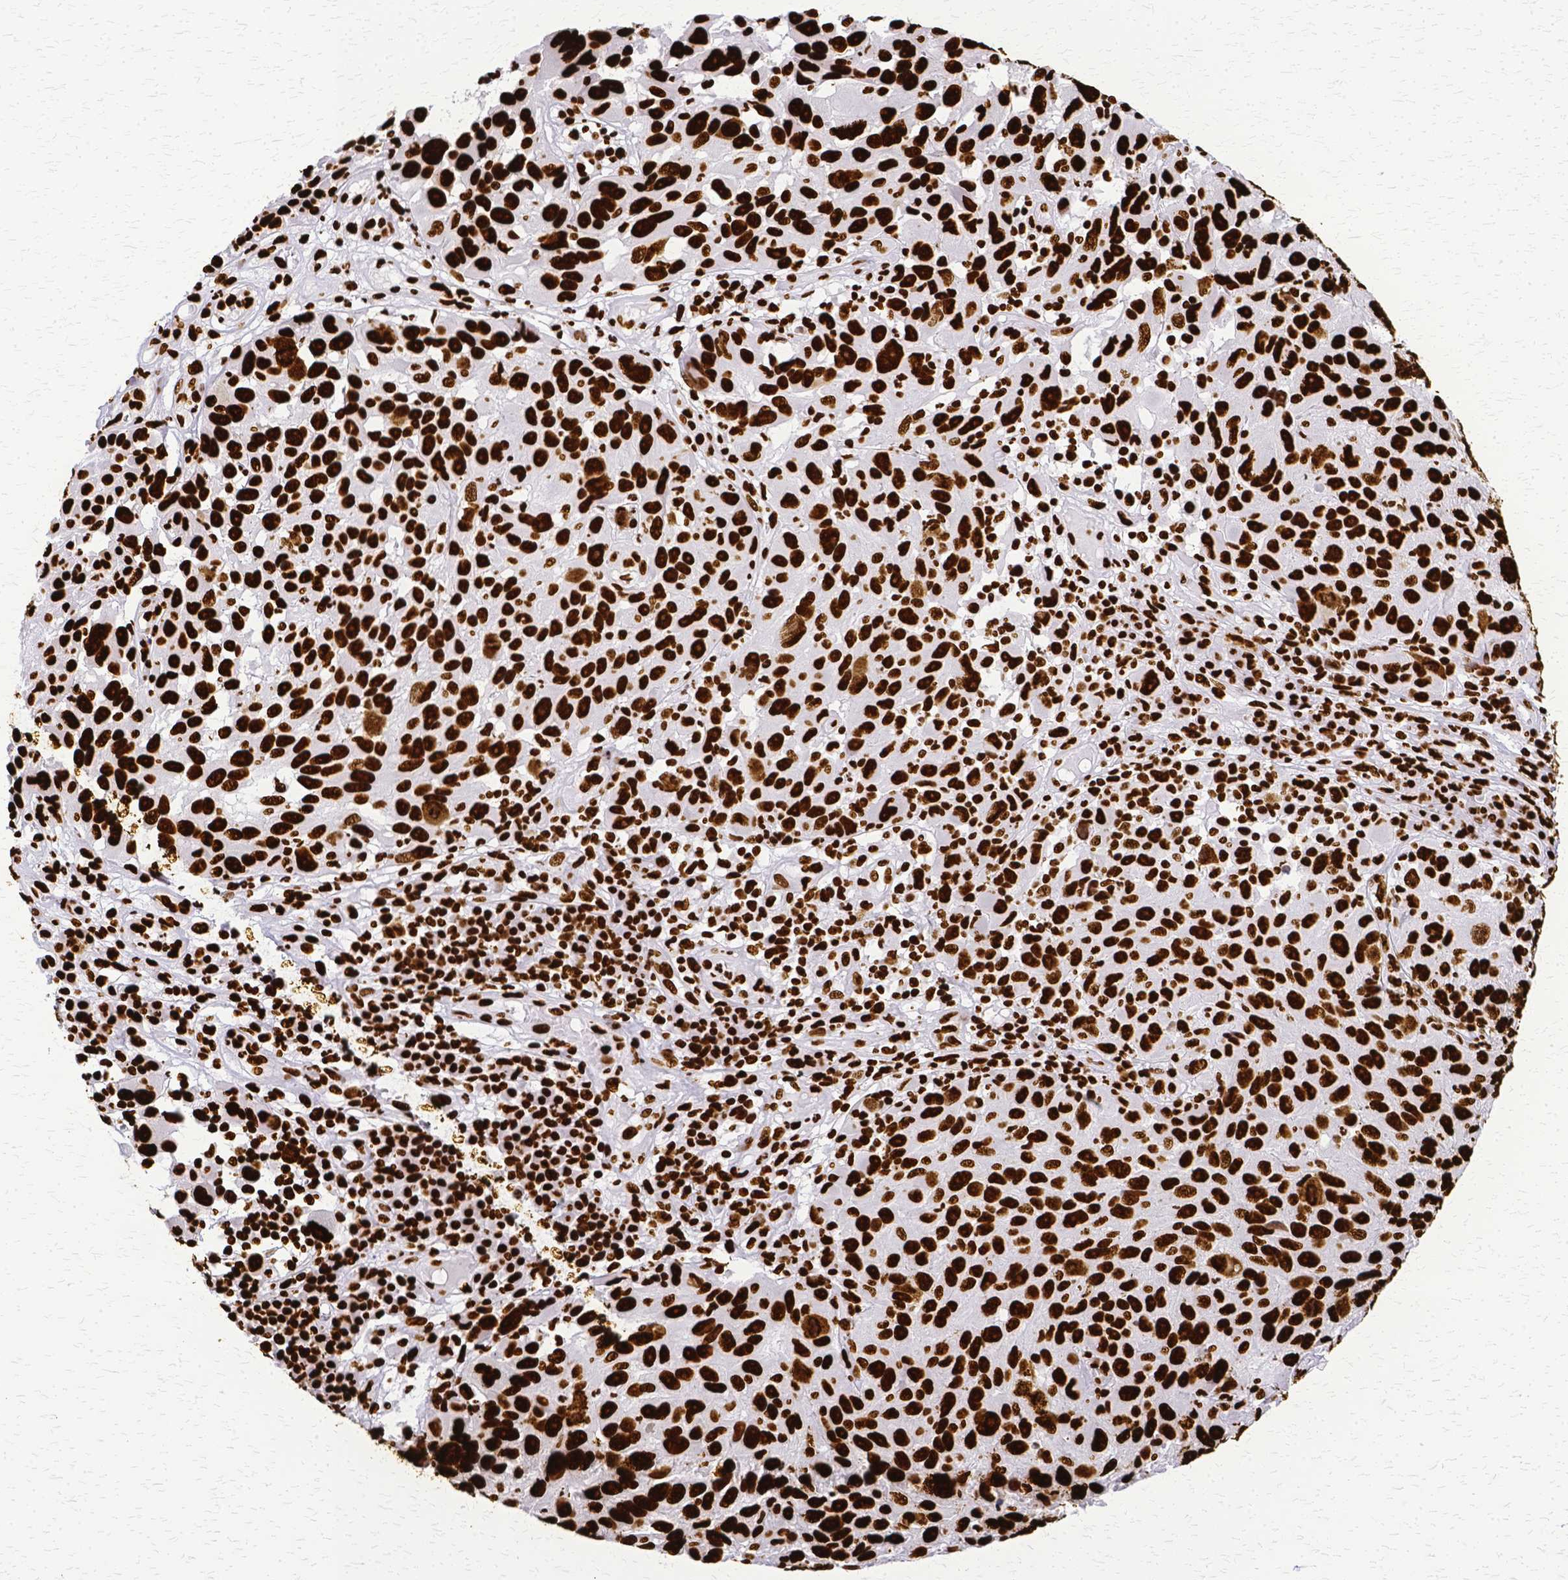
{"staining": {"intensity": "strong", "quantity": ">75%", "location": "nuclear"}, "tissue": "melanoma", "cell_type": "Tumor cells", "image_type": "cancer", "snomed": [{"axis": "morphology", "description": "Malignant melanoma, NOS"}, {"axis": "topography", "description": "Skin"}], "caption": "Immunohistochemistry of human malignant melanoma exhibits high levels of strong nuclear staining in approximately >75% of tumor cells.", "gene": "SFPQ", "patient": {"sex": "male", "age": 53}}